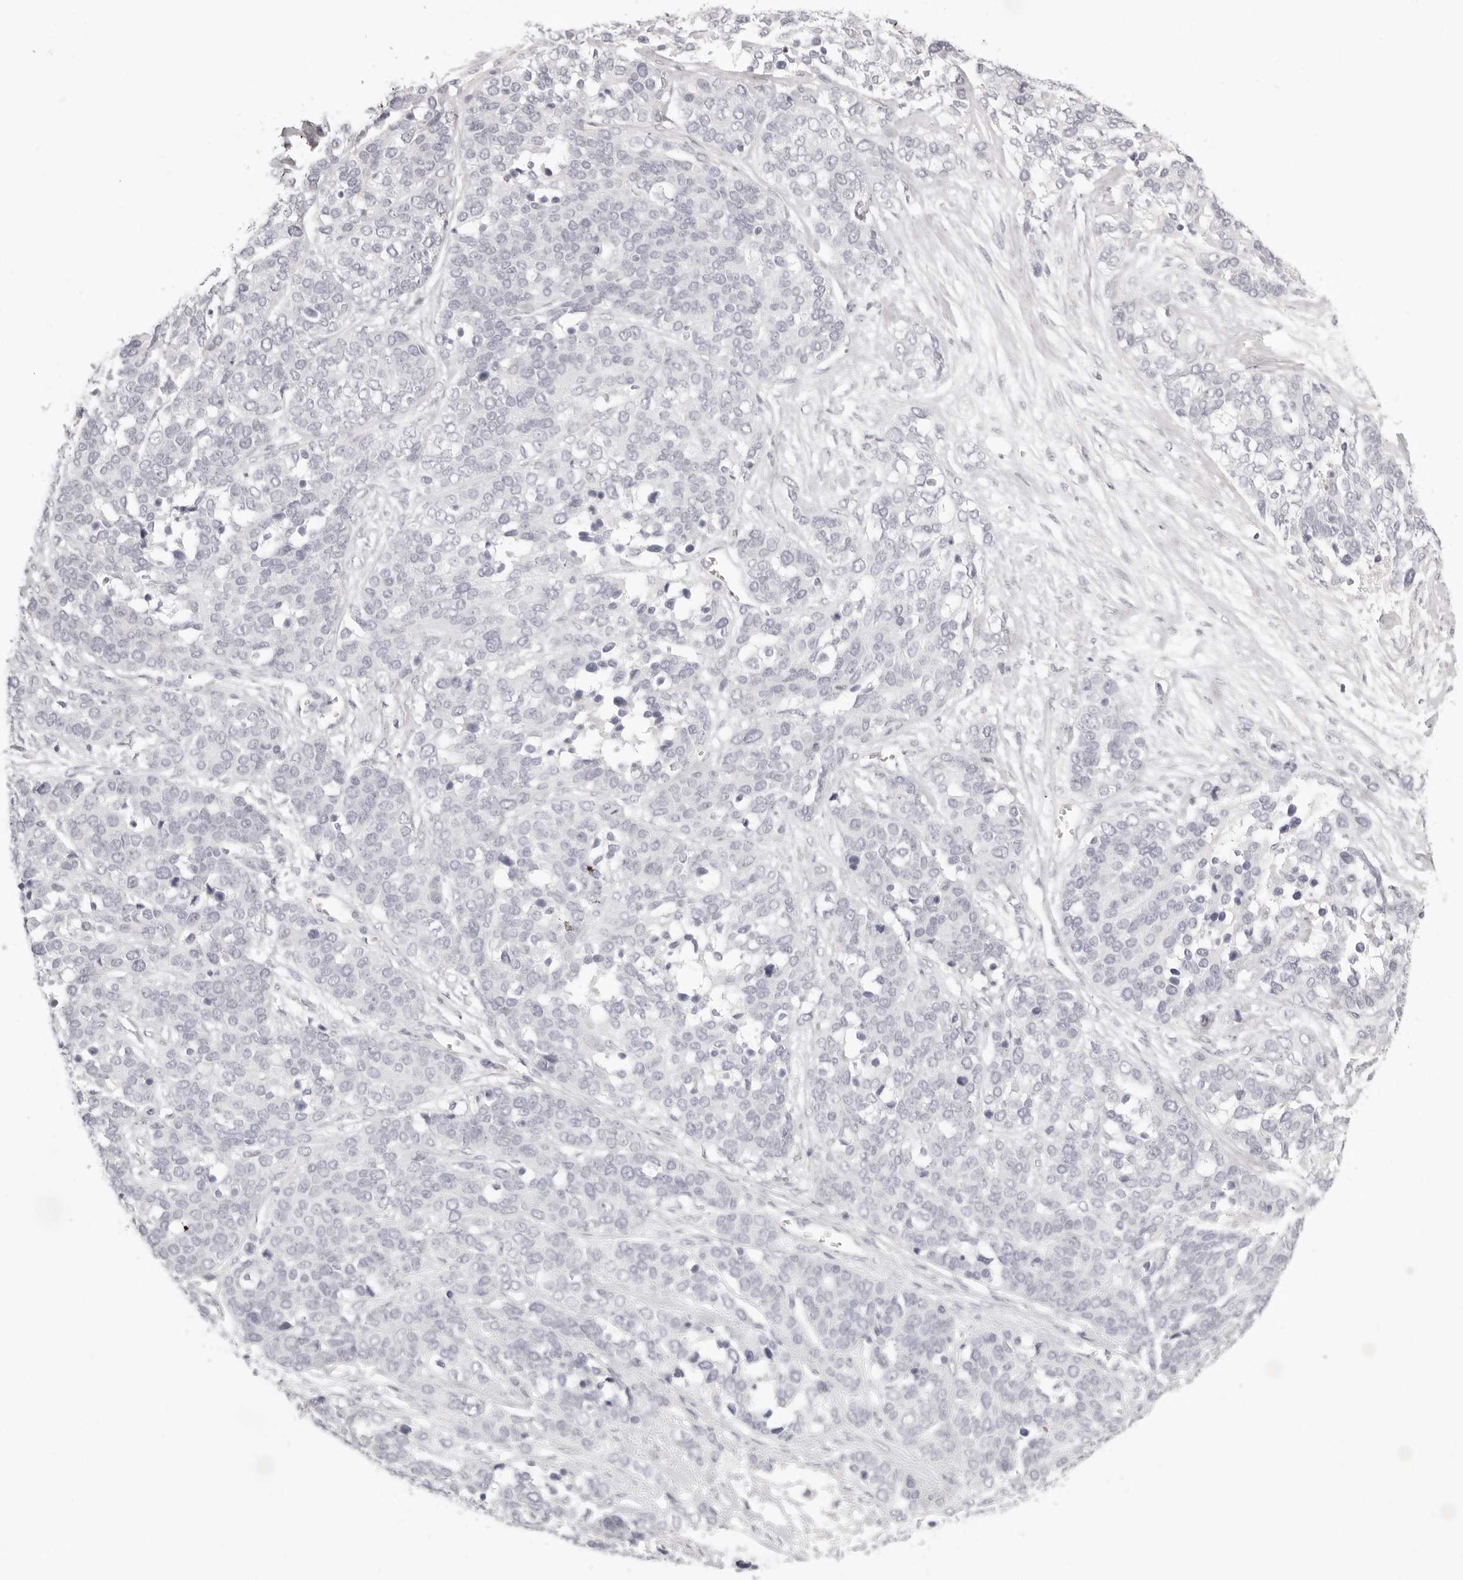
{"staining": {"intensity": "negative", "quantity": "none", "location": "none"}, "tissue": "ovarian cancer", "cell_type": "Tumor cells", "image_type": "cancer", "snomed": [{"axis": "morphology", "description": "Cystadenocarcinoma, serous, NOS"}, {"axis": "topography", "description": "Ovary"}], "caption": "IHC image of human ovarian cancer (serous cystadenocarcinoma) stained for a protein (brown), which shows no positivity in tumor cells. (DAB immunohistochemistry visualized using brightfield microscopy, high magnification).", "gene": "FABP1", "patient": {"sex": "female", "age": 44}}